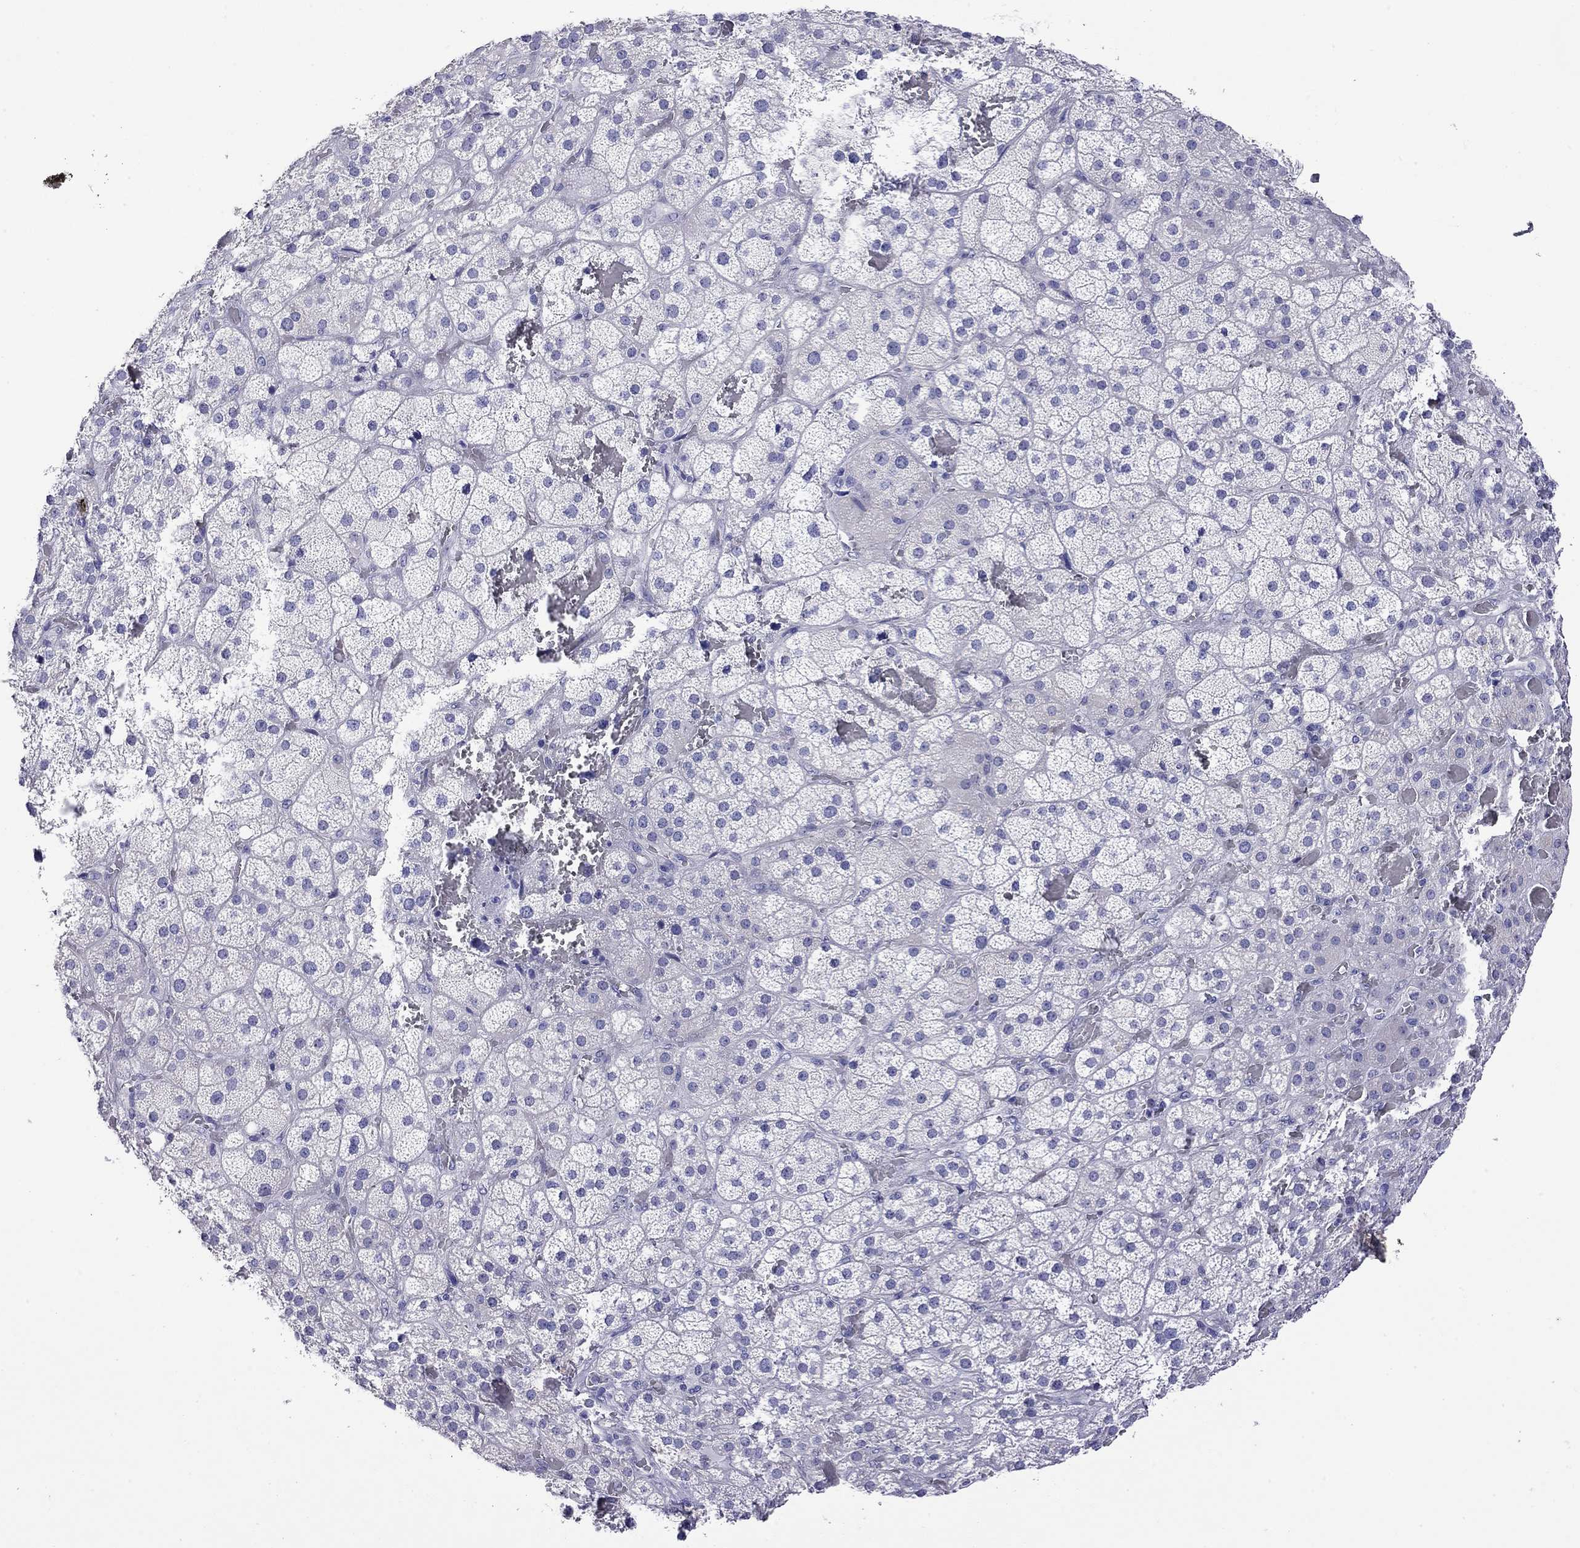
{"staining": {"intensity": "negative", "quantity": "none", "location": "none"}, "tissue": "adrenal gland", "cell_type": "Glandular cells", "image_type": "normal", "snomed": [{"axis": "morphology", "description": "Normal tissue, NOS"}, {"axis": "topography", "description": "Adrenal gland"}], "caption": "IHC photomicrograph of benign human adrenal gland stained for a protein (brown), which shows no expression in glandular cells.", "gene": "KIAA2012", "patient": {"sex": "male", "age": 57}}